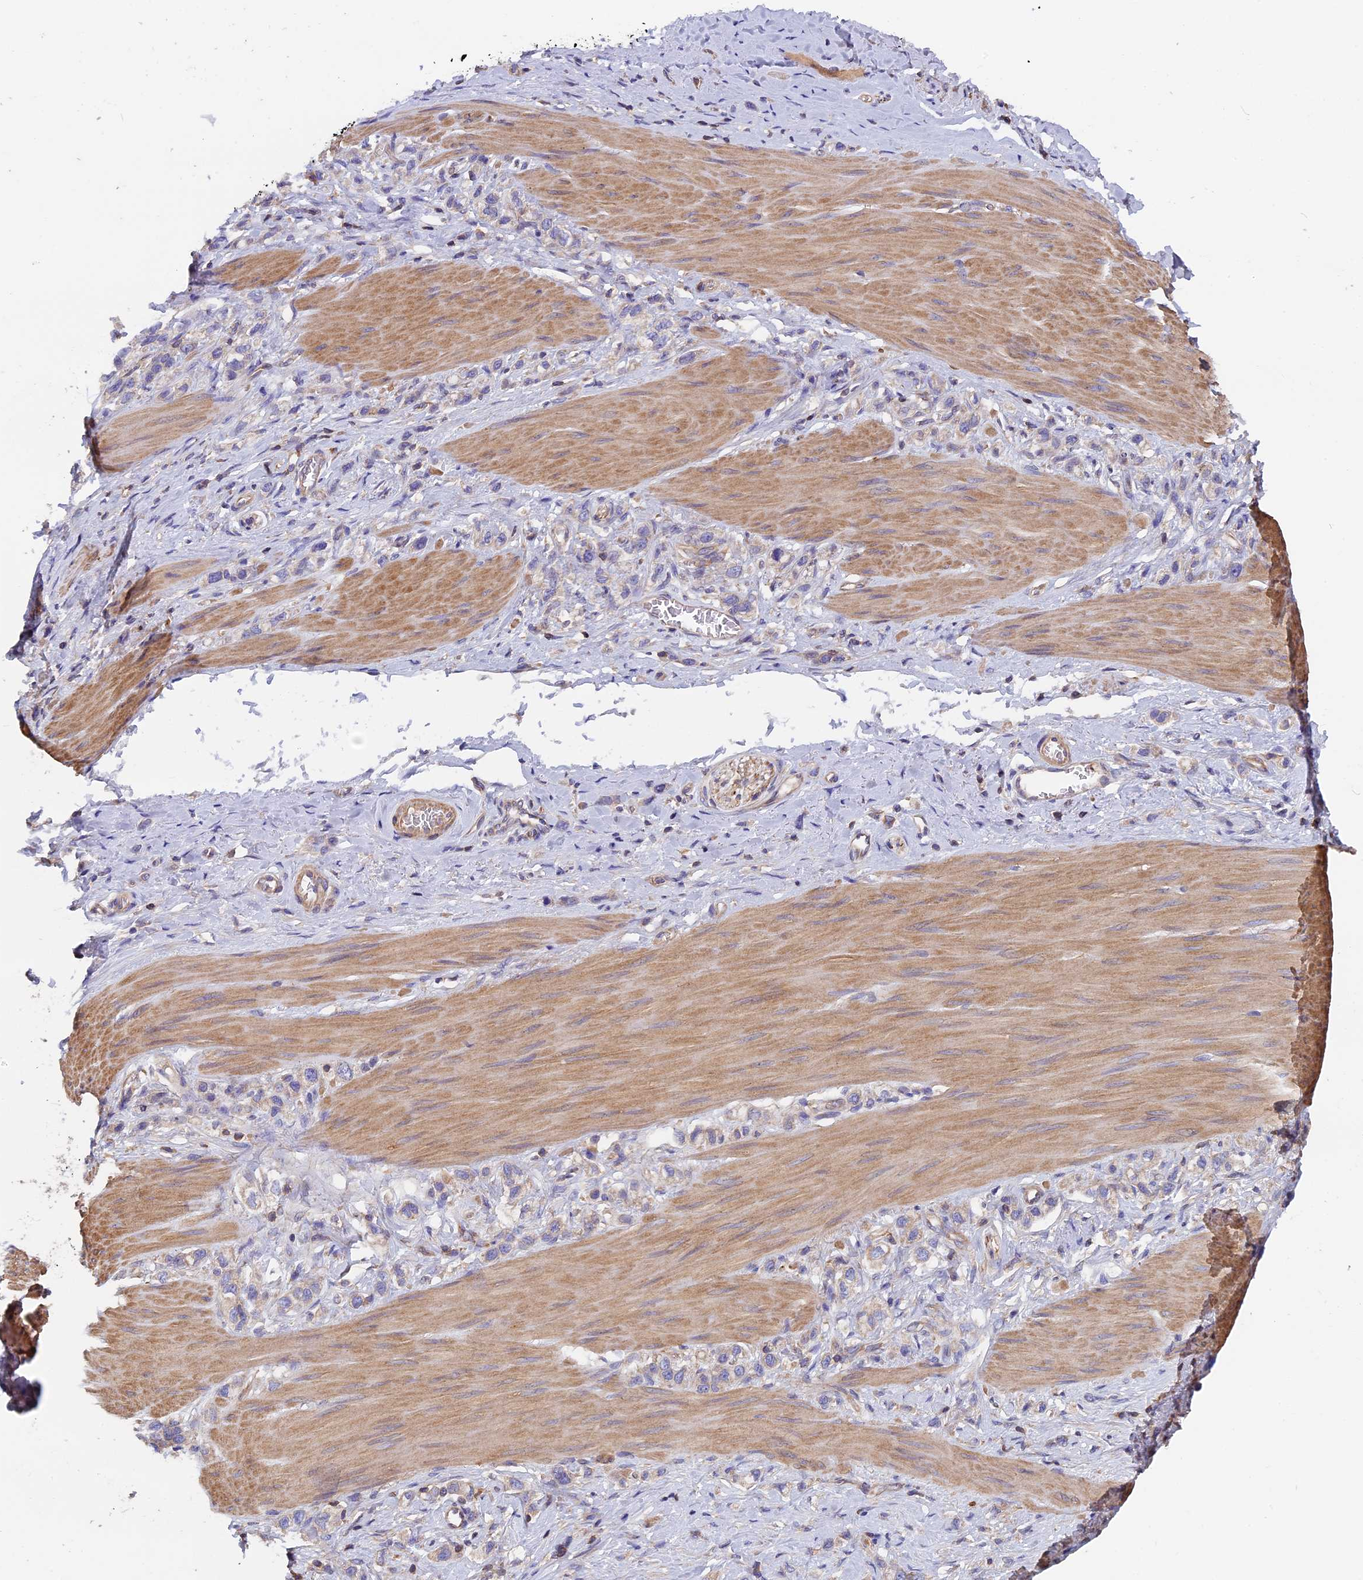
{"staining": {"intensity": "weak", "quantity": "<25%", "location": "cytoplasmic/membranous"}, "tissue": "stomach cancer", "cell_type": "Tumor cells", "image_type": "cancer", "snomed": [{"axis": "morphology", "description": "Adenocarcinoma, NOS"}, {"axis": "topography", "description": "Stomach"}], "caption": "IHC photomicrograph of human stomach cancer (adenocarcinoma) stained for a protein (brown), which shows no expression in tumor cells.", "gene": "CCDC153", "patient": {"sex": "female", "age": 65}}